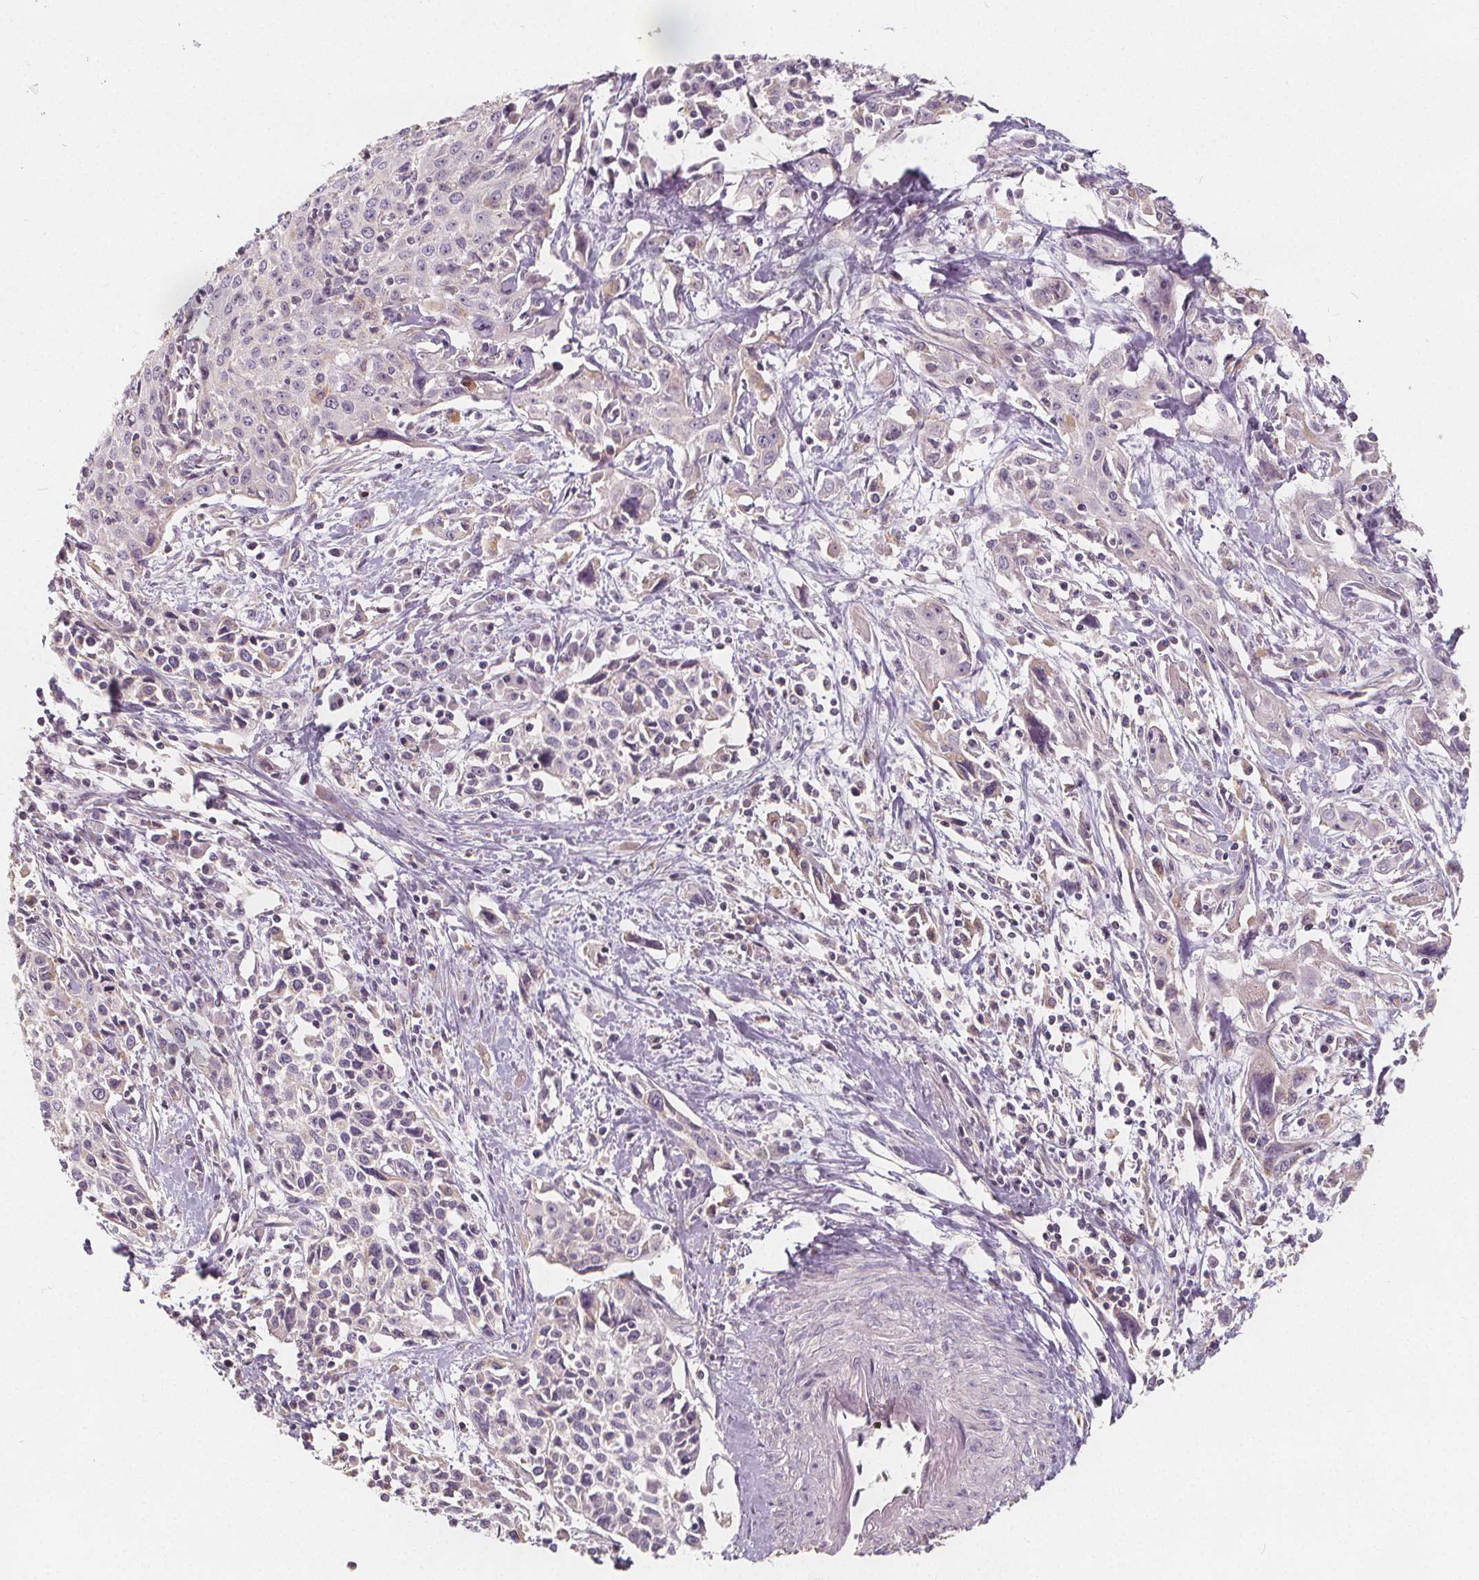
{"staining": {"intensity": "negative", "quantity": "none", "location": "none"}, "tissue": "cervical cancer", "cell_type": "Tumor cells", "image_type": "cancer", "snomed": [{"axis": "morphology", "description": "Squamous cell carcinoma, NOS"}, {"axis": "topography", "description": "Cervix"}], "caption": "High power microscopy histopathology image of an IHC micrograph of squamous cell carcinoma (cervical), revealing no significant expression in tumor cells.", "gene": "DRC3", "patient": {"sex": "female", "age": 38}}